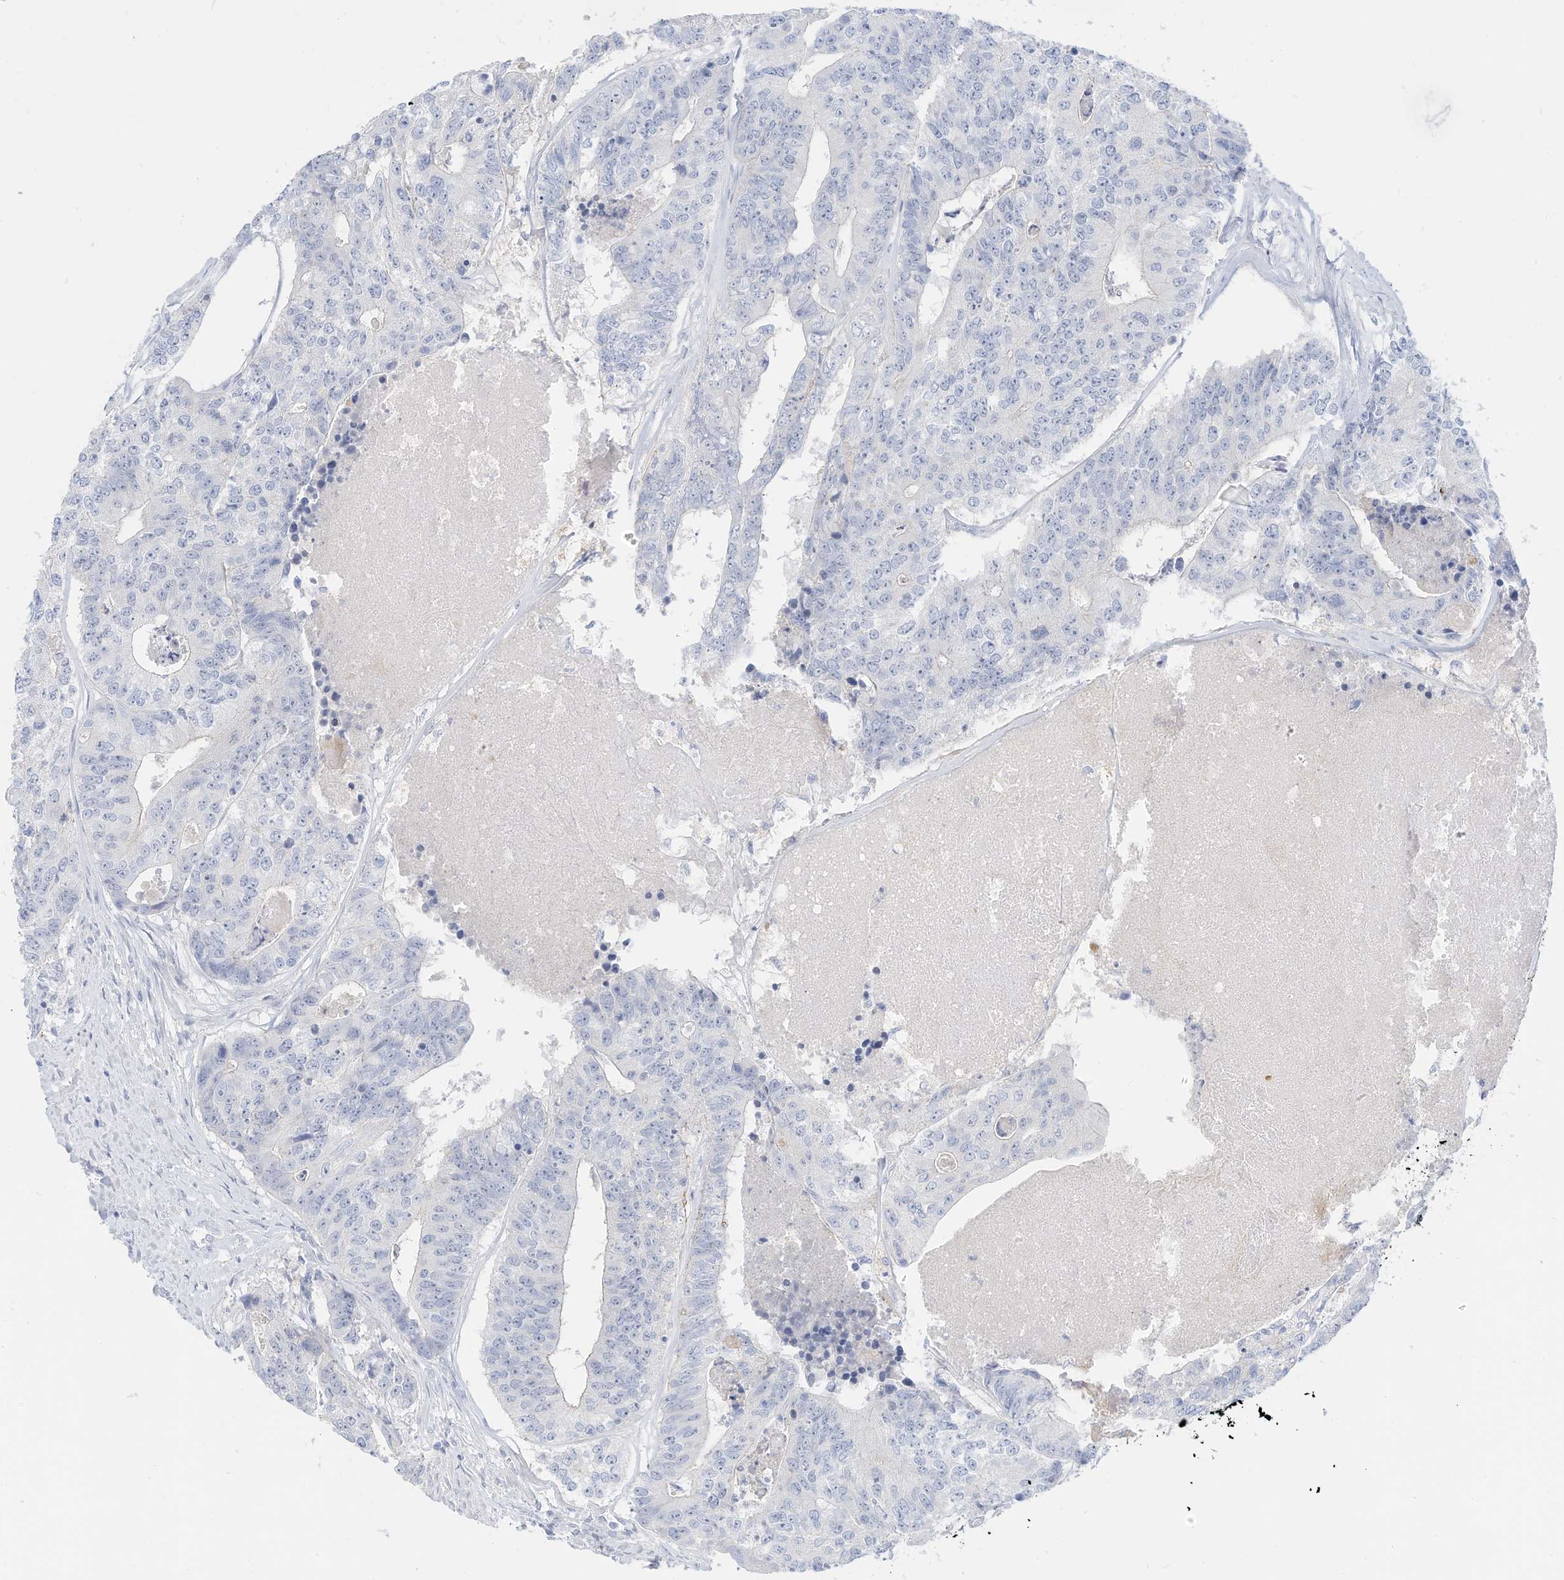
{"staining": {"intensity": "negative", "quantity": "none", "location": "none"}, "tissue": "colorectal cancer", "cell_type": "Tumor cells", "image_type": "cancer", "snomed": [{"axis": "morphology", "description": "Adenocarcinoma, NOS"}, {"axis": "topography", "description": "Colon"}], "caption": "Protein analysis of colorectal cancer reveals no significant expression in tumor cells.", "gene": "SPOCD1", "patient": {"sex": "female", "age": 67}}